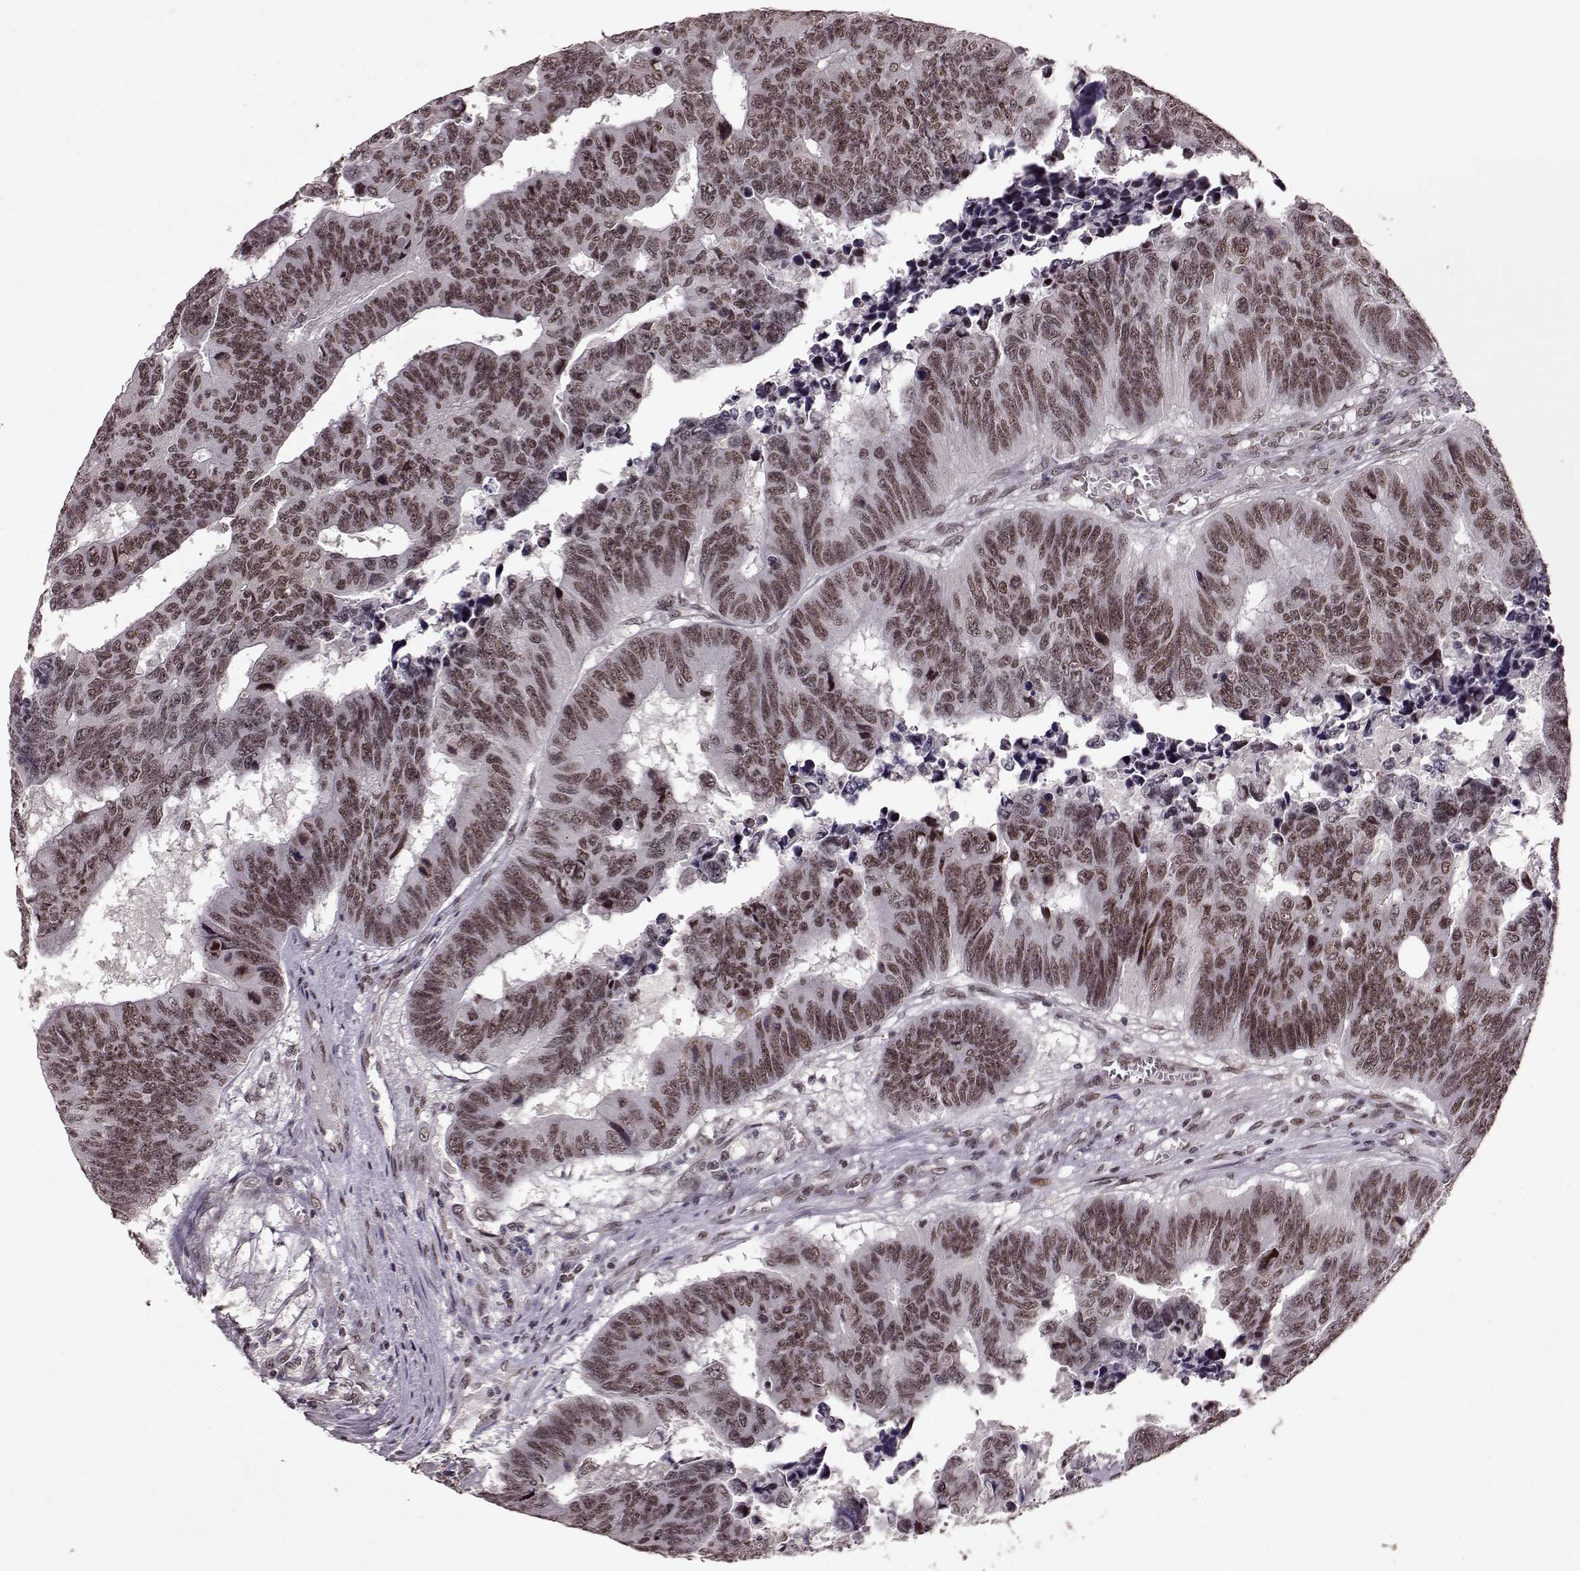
{"staining": {"intensity": "moderate", "quantity": ">75%", "location": "nuclear"}, "tissue": "colorectal cancer", "cell_type": "Tumor cells", "image_type": "cancer", "snomed": [{"axis": "morphology", "description": "Adenocarcinoma, NOS"}, {"axis": "topography", "description": "Appendix"}, {"axis": "topography", "description": "Colon"}, {"axis": "topography", "description": "Cecum"}, {"axis": "topography", "description": "Colon asc"}], "caption": "Adenocarcinoma (colorectal) stained with a protein marker displays moderate staining in tumor cells.", "gene": "RRAGD", "patient": {"sex": "female", "age": 85}}